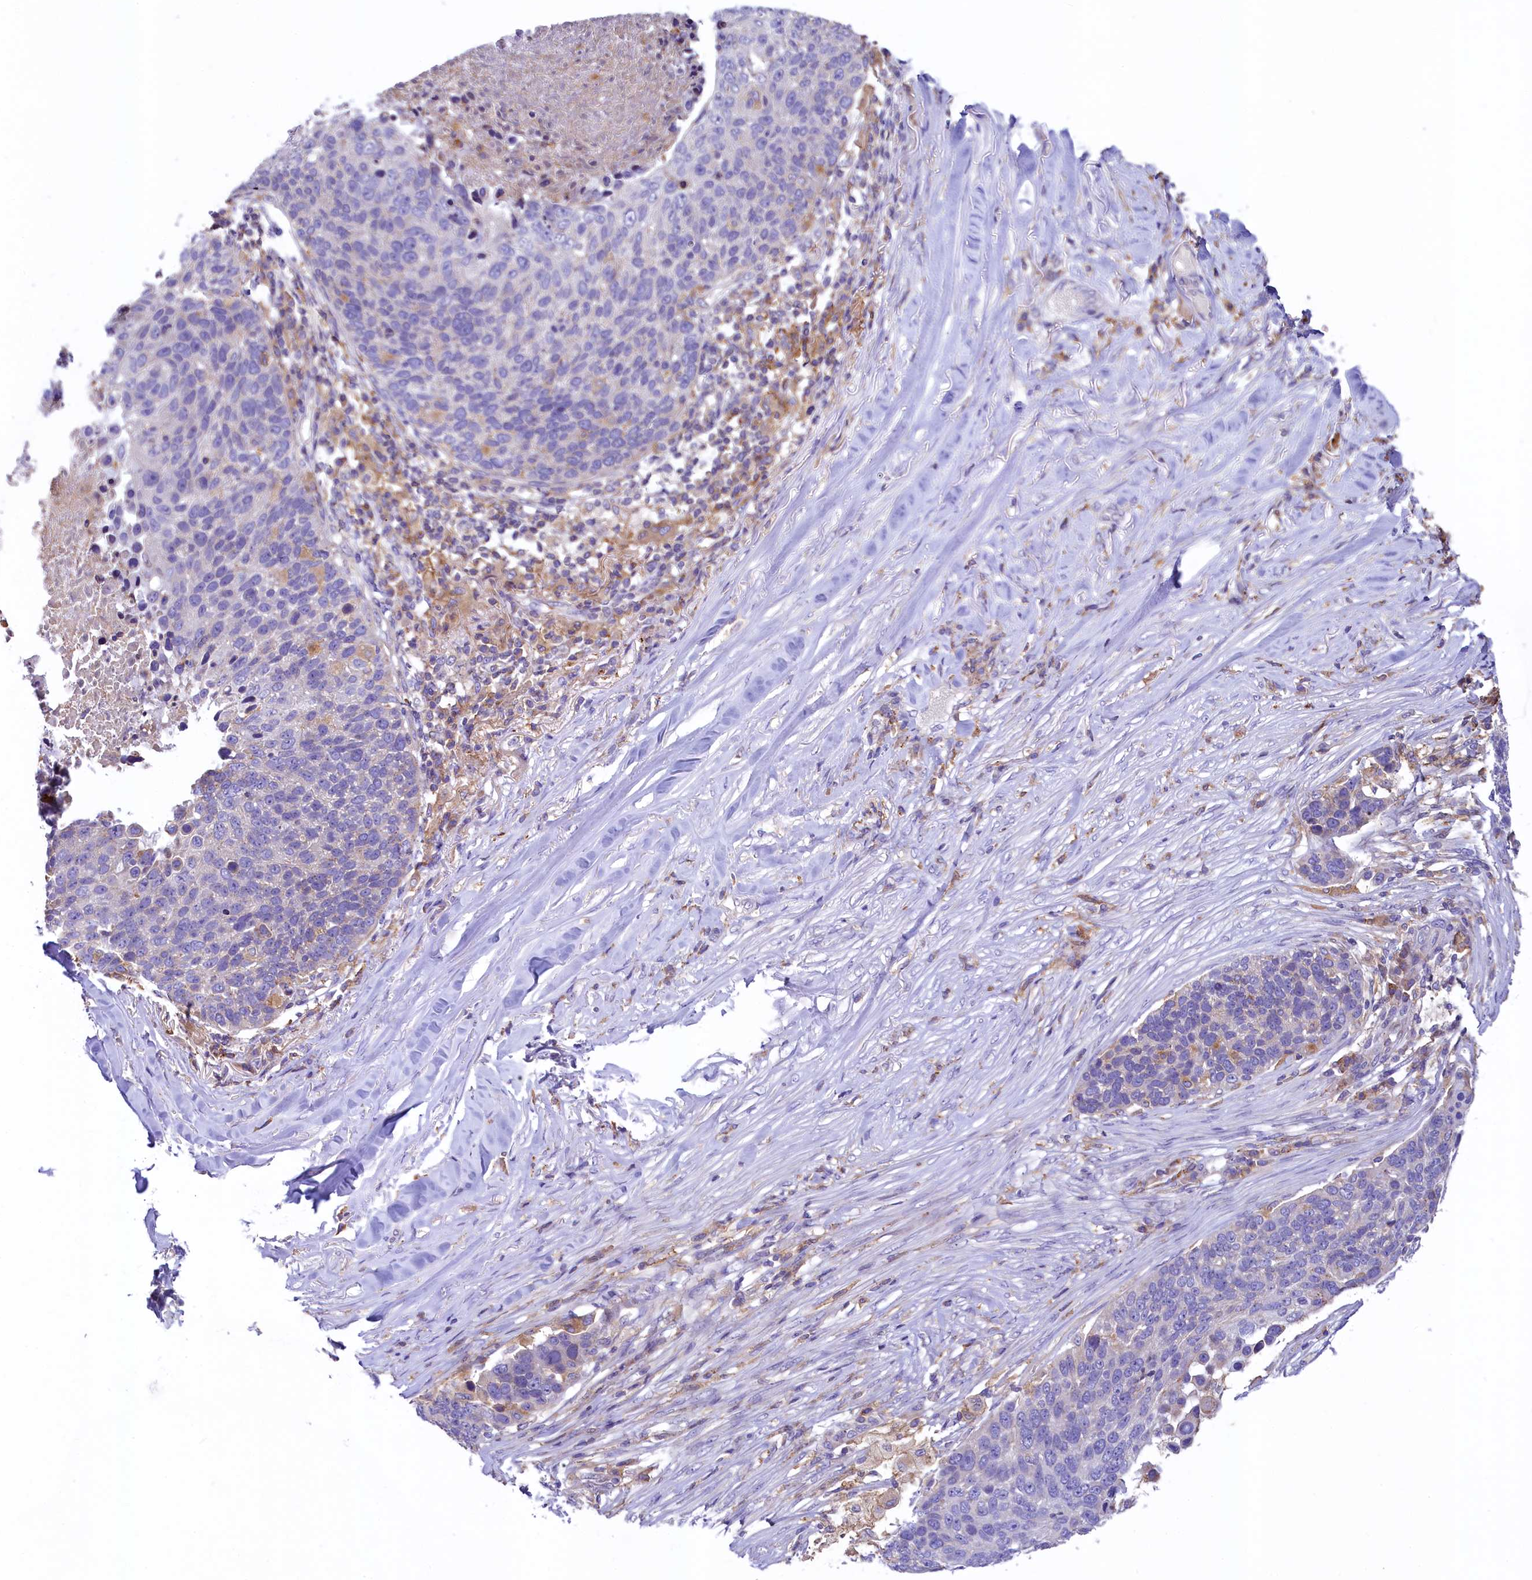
{"staining": {"intensity": "negative", "quantity": "none", "location": "none"}, "tissue": "lung cancer", "cell_type": "Tumor cells", "image_type": "cancer", "snomed": [{"axis": "morphology", "description": "Normal tissue, NOS"}, {"axis": "morphology", "description": "Squamous cell carcinoma, NOS"}, {"axis": "topography", "description": "Lymph node"}, {"axis": "topography", "description": "Lung"}], "caption": "Lung cancer (squamous cell carcinoma) stained for a protein using immunohistochemistry exhibits no positivity tumor cells.", "gene": "HPS6", "patient": {"sex": "male", "age": 66}}